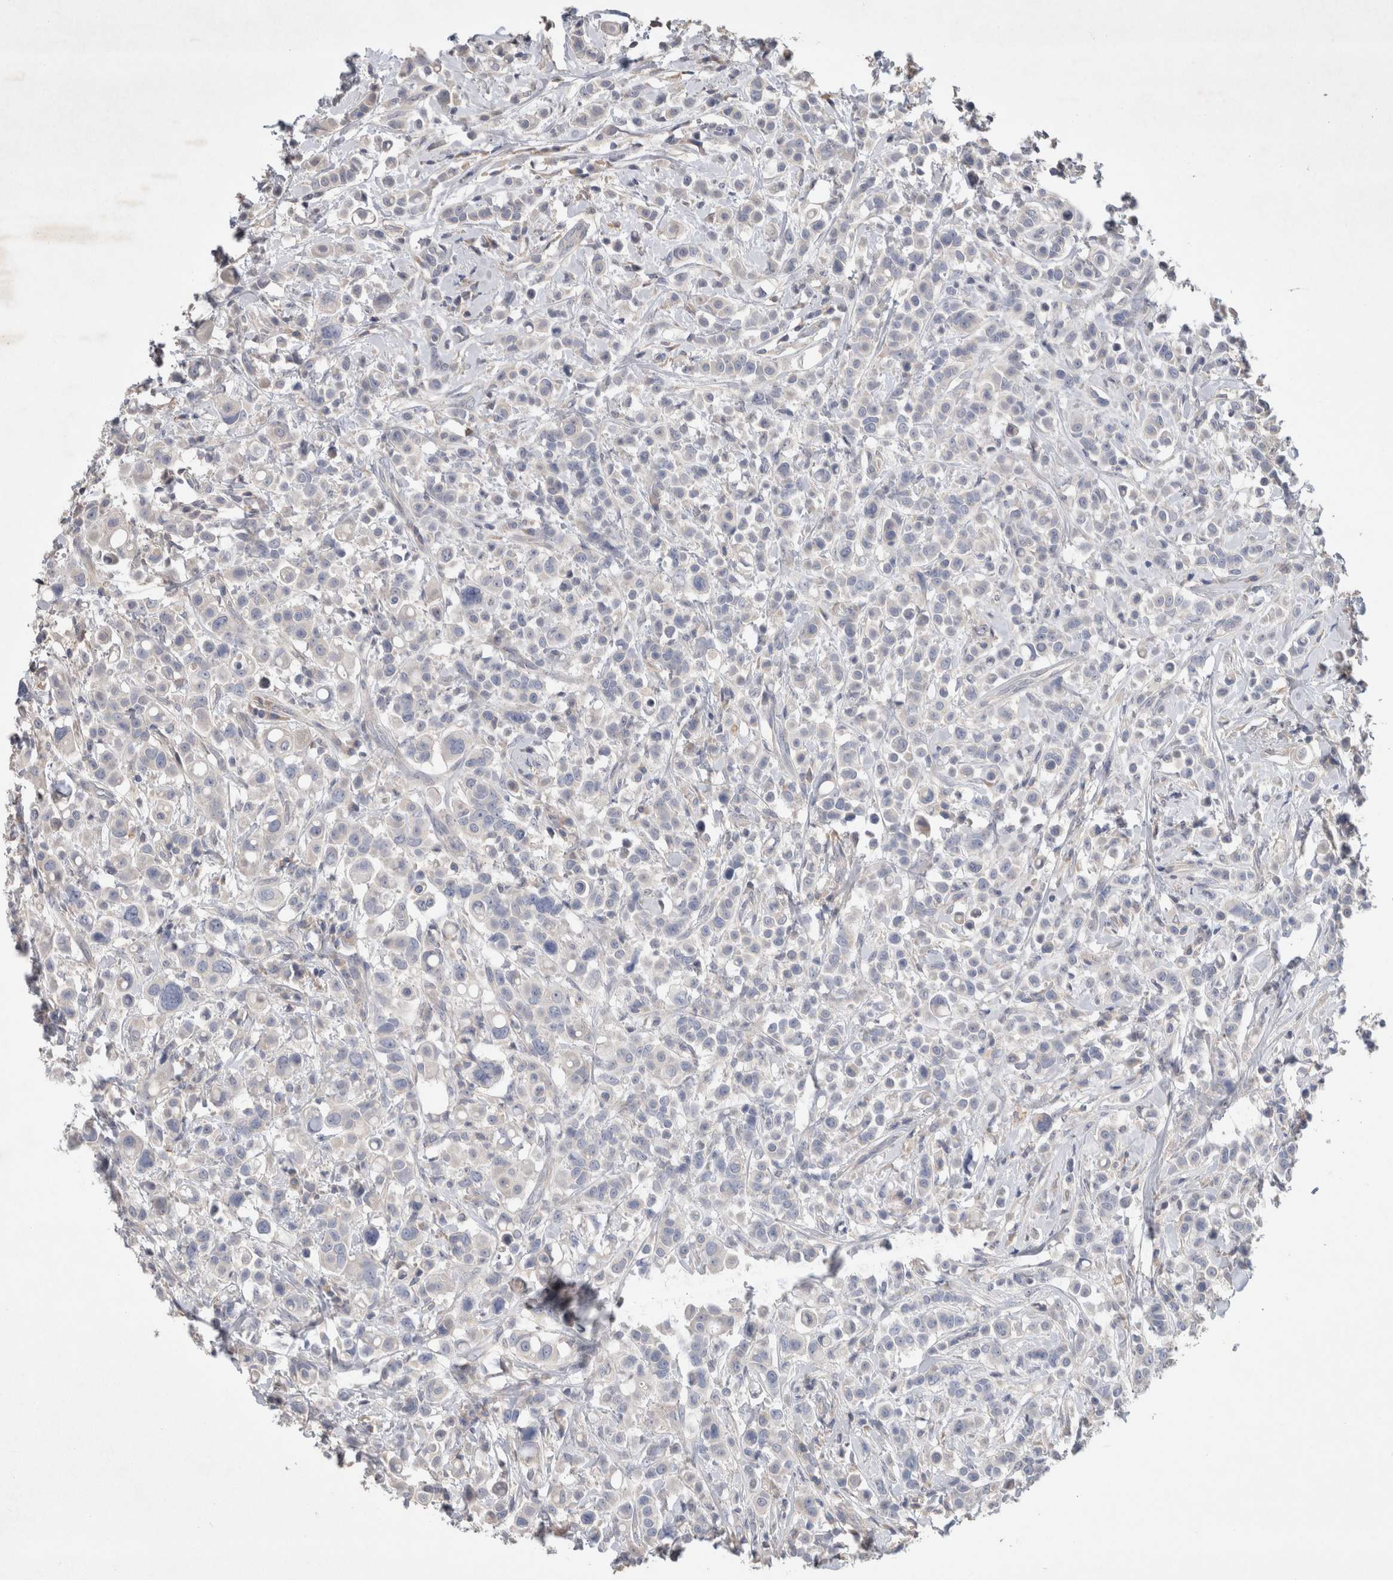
{"staining": {"intensity": "negative", "quantity": "none", "location": "none"}, "tissue": "breast cancer", "cell_type": "Tumor cells", "image_type": "cancer", "snomed": [{"axis": "morphology", "description": "Duct carcinoma"}, {"axis": "topography", "description": "Breast"}], "caption": "Human breast cancer (intraductal carcinoma) stained for a protein using IHC reveals no expression in tumor cells.", "gene": "TRIM5", "patient": {"sex": "female", "age": 27}}